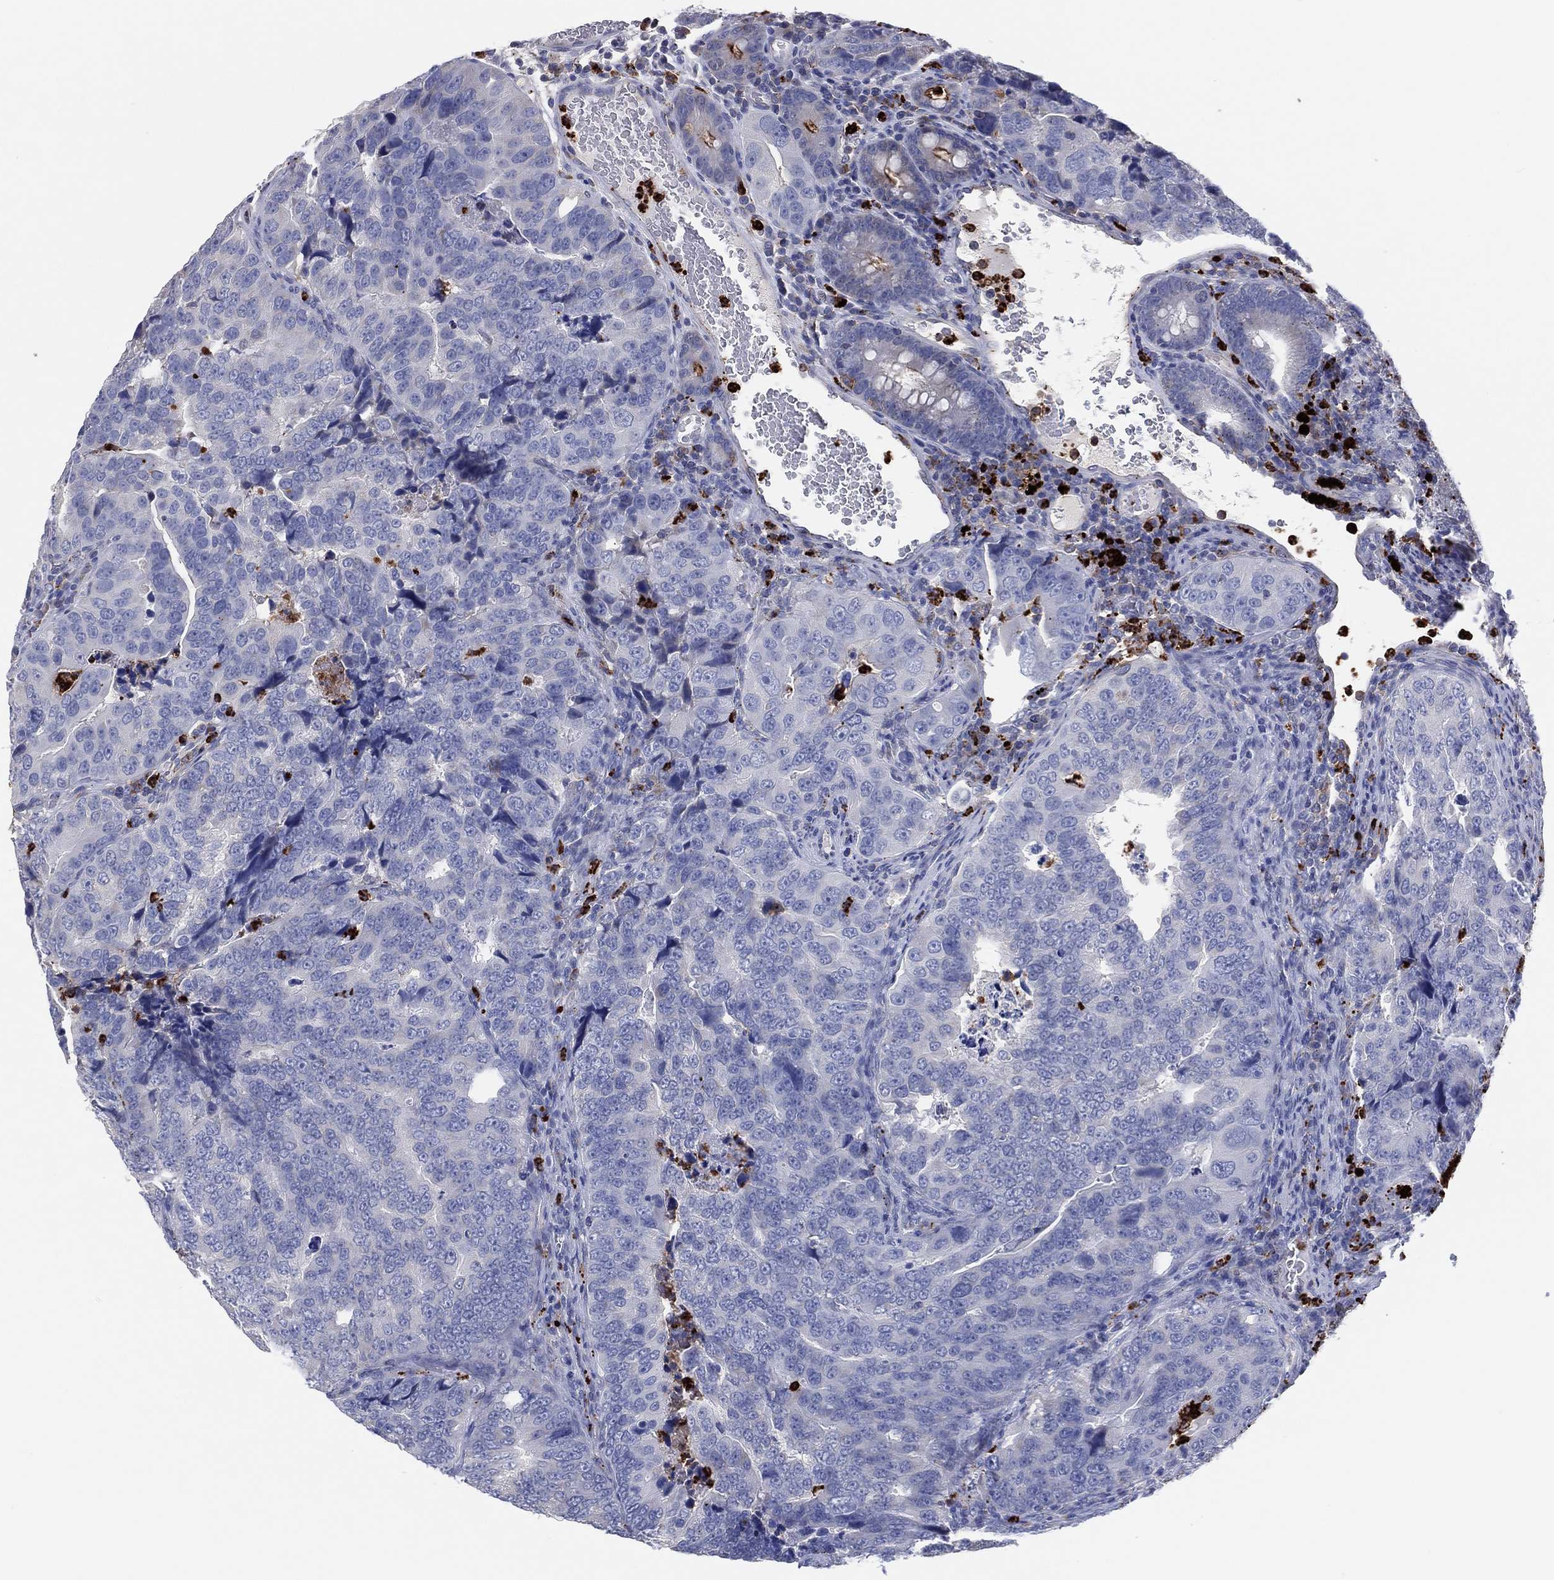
{"staining": {"intensity": "negative", "quantity": "none", "location": "none"}, "tissue": "colorectal cancer", "cell_type": "Tumor cells", "image_type": "cancer", "snomed": [{"axis": "morphology", "description": "Adenocarcinoma, NOS"}, {"axis": "topography", "description": "Colon"}], "caption": "Colorectal adenocarcinoma stained for a protein using immunohistochemistry (IHC) displays no expression tumor cells.", "gene": "PLAC8", "patient": {"sex": "female", "age": 72}}